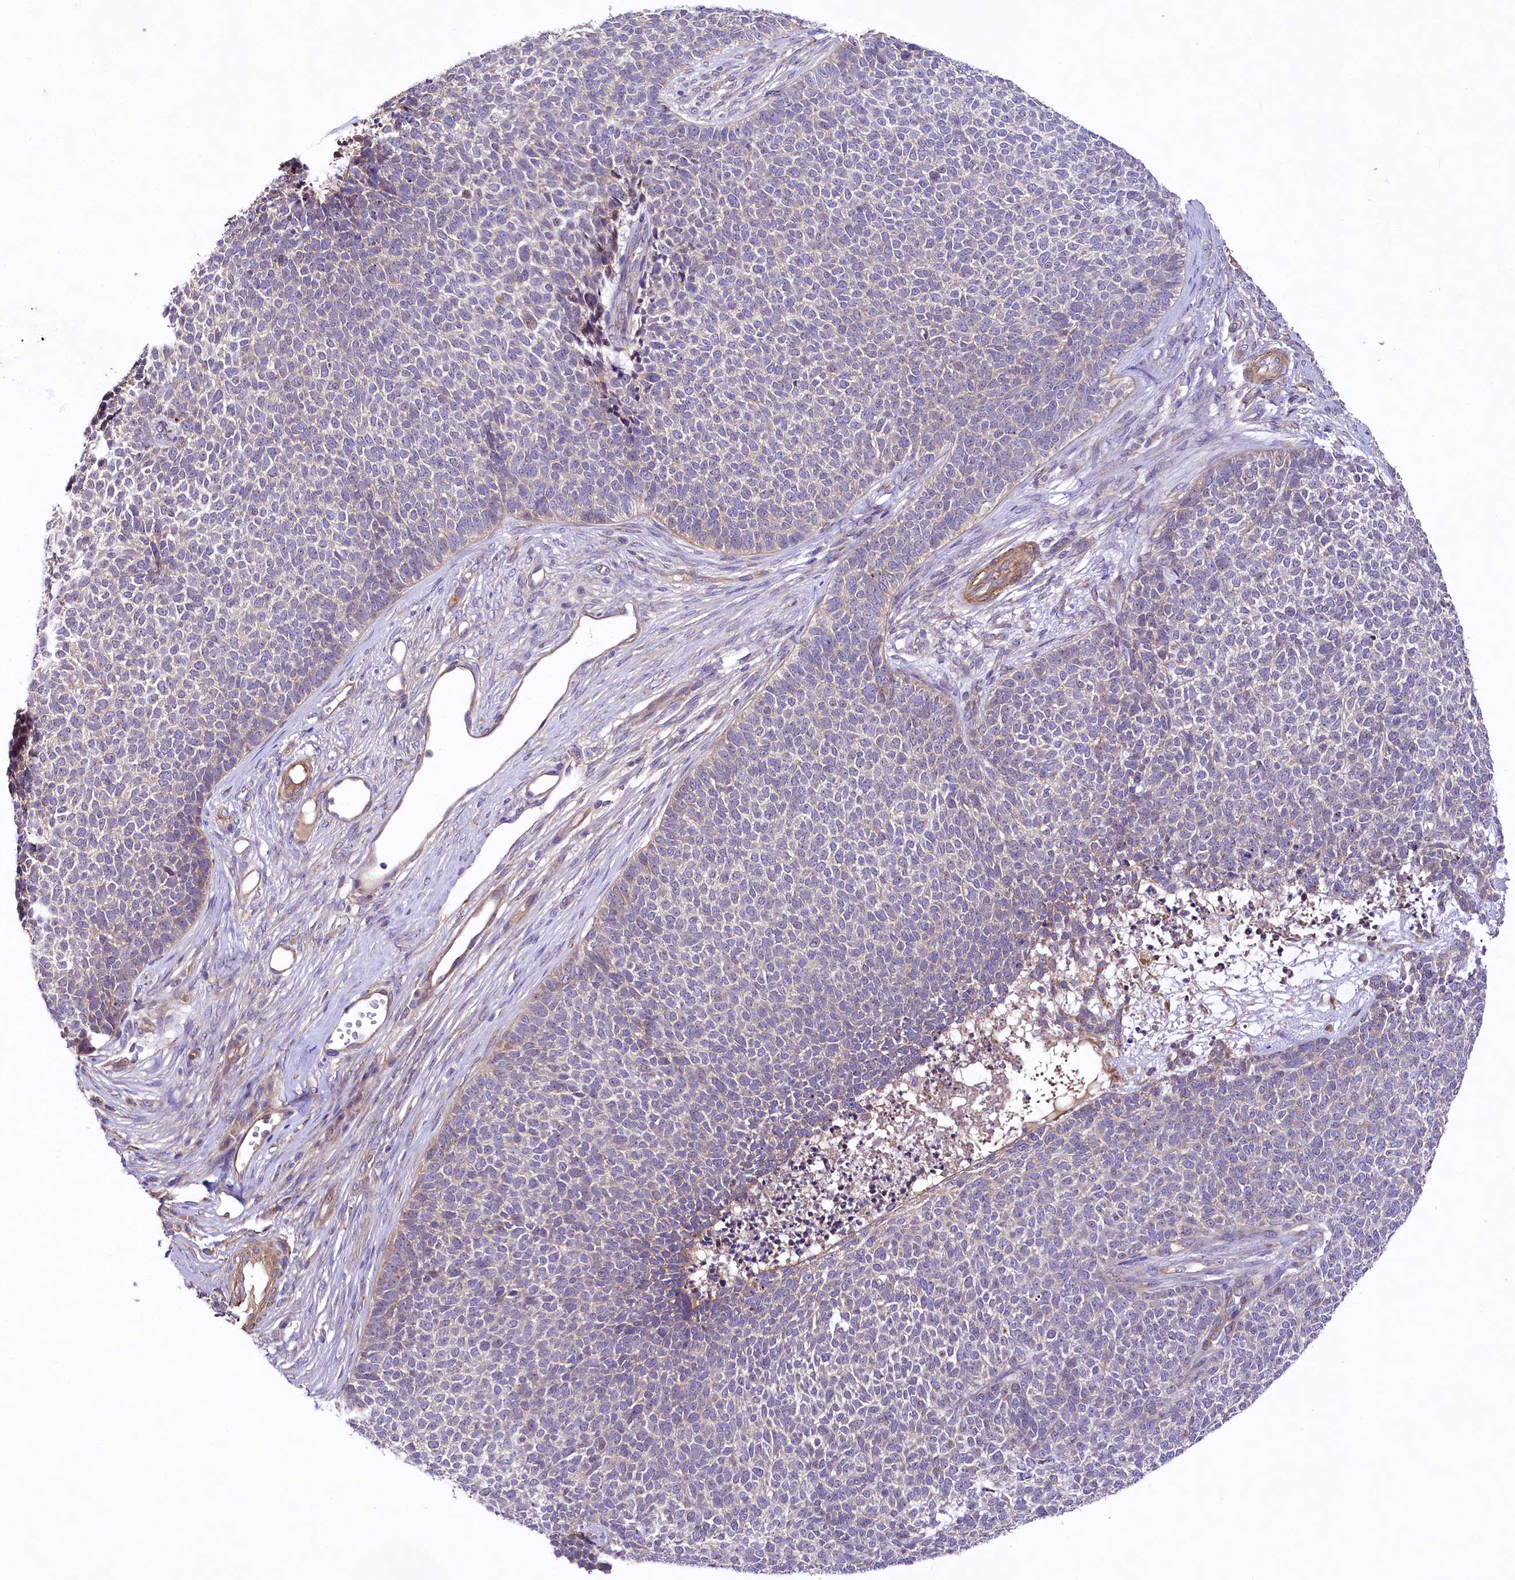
{"staining": {"intensity": "negative", "quantity": "none", "location": "none"}, "tissue": "skin cancer", "cell_type": "Tumor cells", "image_type": "cancer", "snomed": [{"axis": "morphology", "description": "Basal cell carcinoma"}, {"axis": "topography", "description": "Skin"}], "caption": "Immunohistochemistry of human skin cancer (basal cell carcinoma) reveals no positivity in tumor cells. Nuclei are stained in blue.", "gene": "VPS11", "patient": {"sex": "female", "age": 84}}